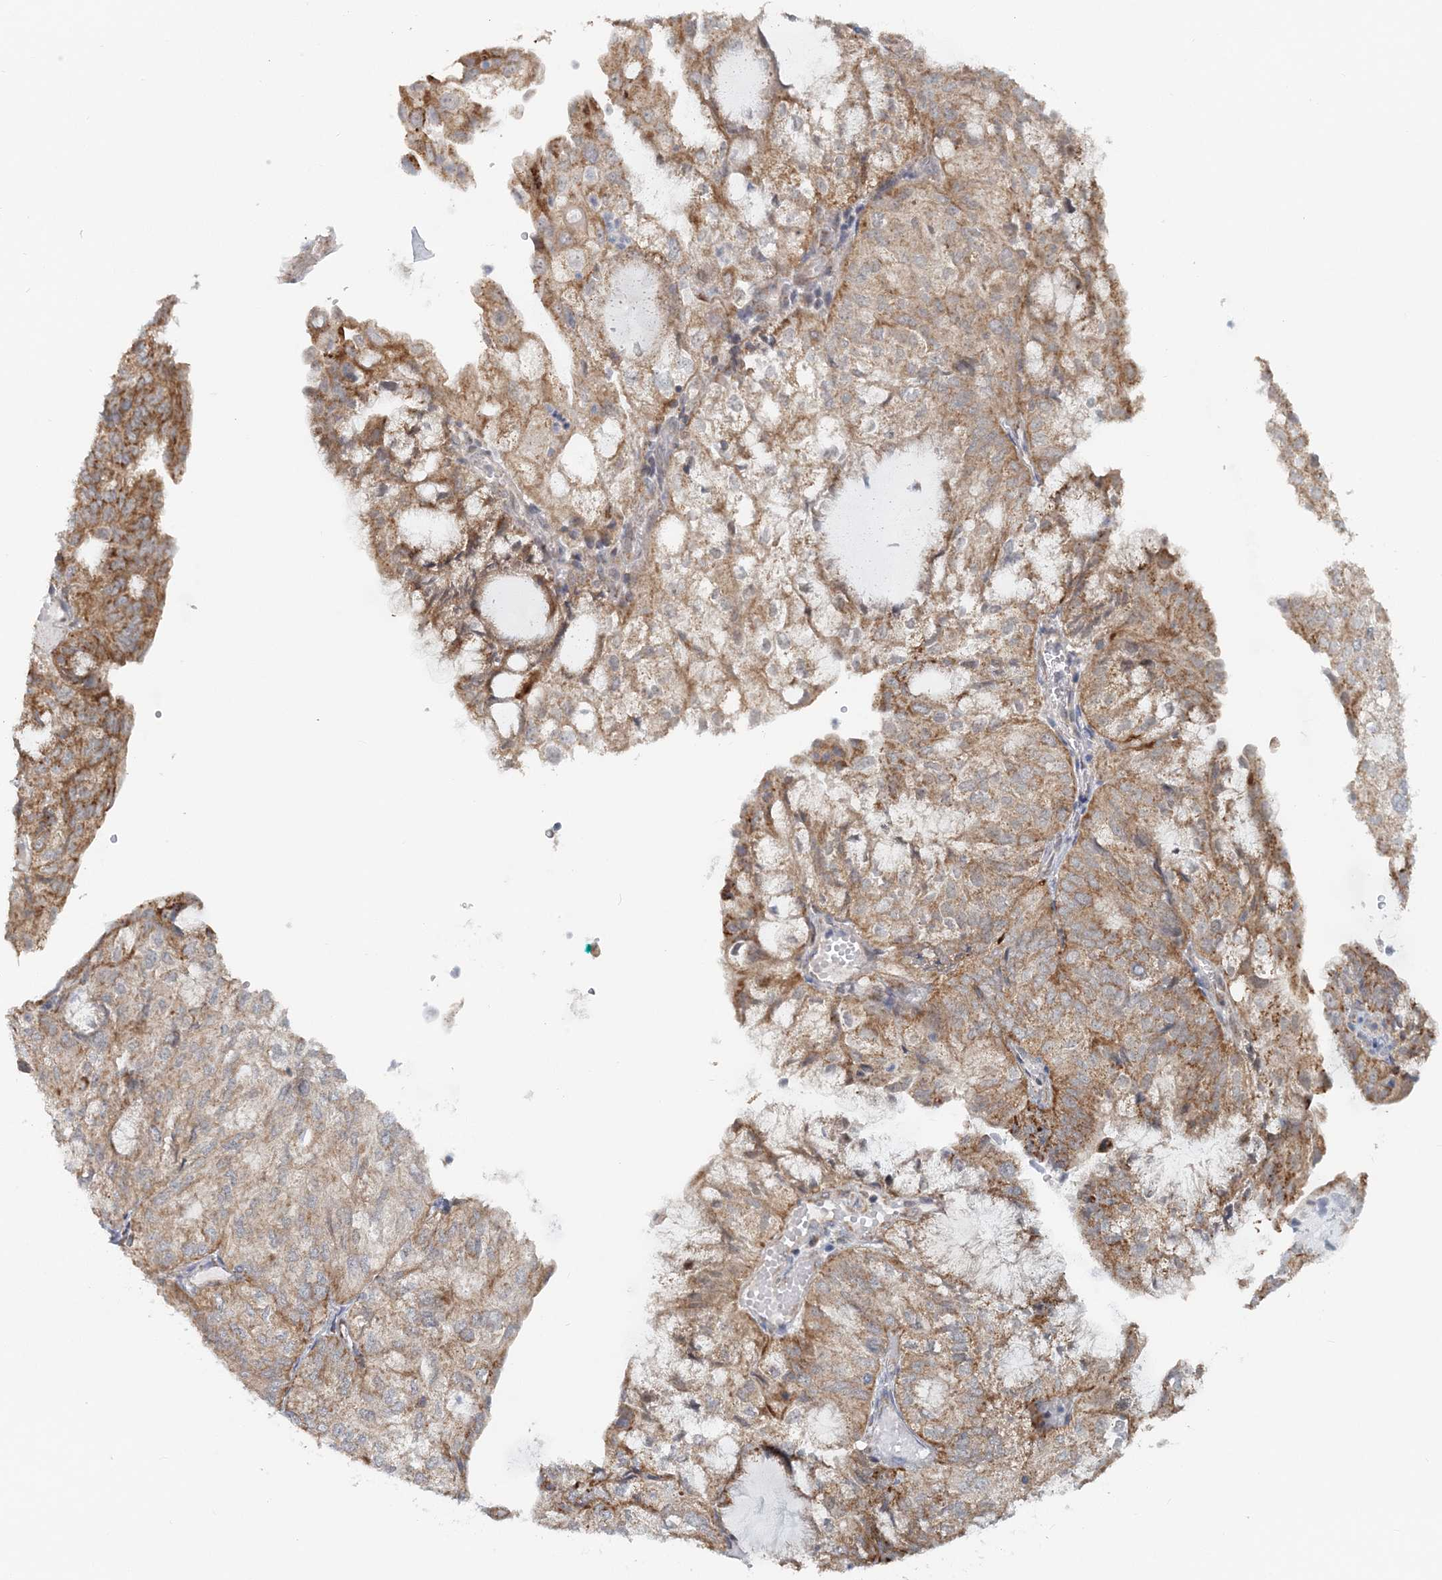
{"staining": {"intensity": "moderate", "quantity": ">75%", "location": "cytoplasmic/membranous"}, "tissue": "endometrial cancer", "cell_type": "Tumor cells", "image_type": "cancer", "snomed": [{"axis": "morphology", "description": "Adenocarcinoma, NOS"}, {"axis": "topography", "description": "Endometrium"}], "caption": "Immunohistochemistry photomicrograph of neoplastic tissue: human endometrial cancer stained using immunohistochemistry (IHC) exhibits medium levels of moderate protein expression localized specifically in the cytoplasmic/membranous of tumor cells, appearing as a cytoplasmic/membranous brown color.", "gene": "RNF150", "patient": {"sex": "female", "age": 81}}